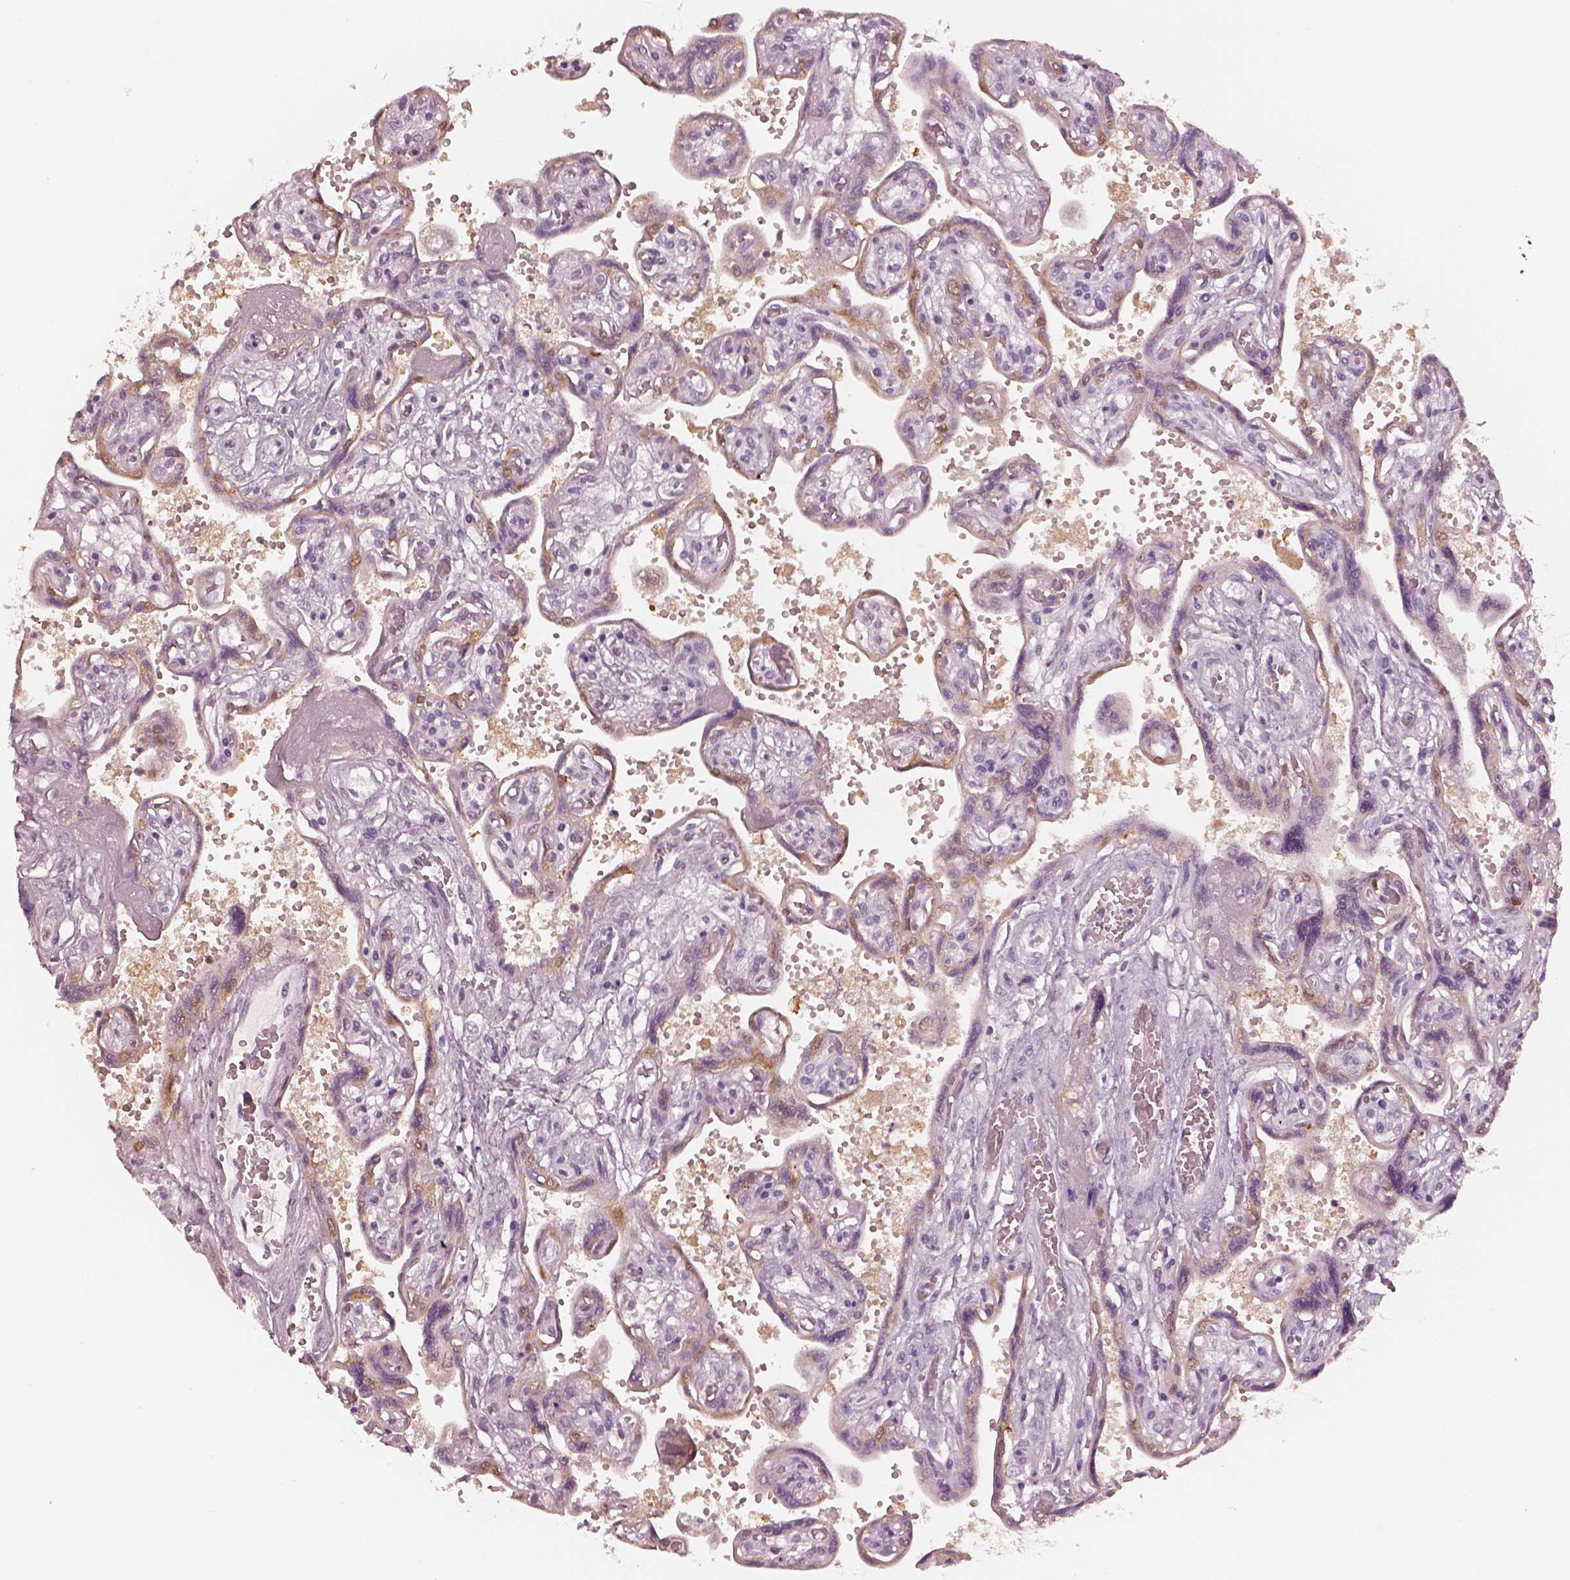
{"staining": {"intensity": "negative", "quantity": "none", "location": "none"}, "tissue": "placenta", "cell_type": "Decidual cells", "image_type": "normal", "snomed": [{"axis": "morphology", "description": "Normal tissue, NOS"}, {"axis": "topography", "description": "Placenta"}], "caption": "Immunohistochemistry of unremarkable human placenta displays no staining in decidual cells. Nuclei are stained in blue.", "gene": "EGR4", "patient": {"sex": "female", "age": 32}}